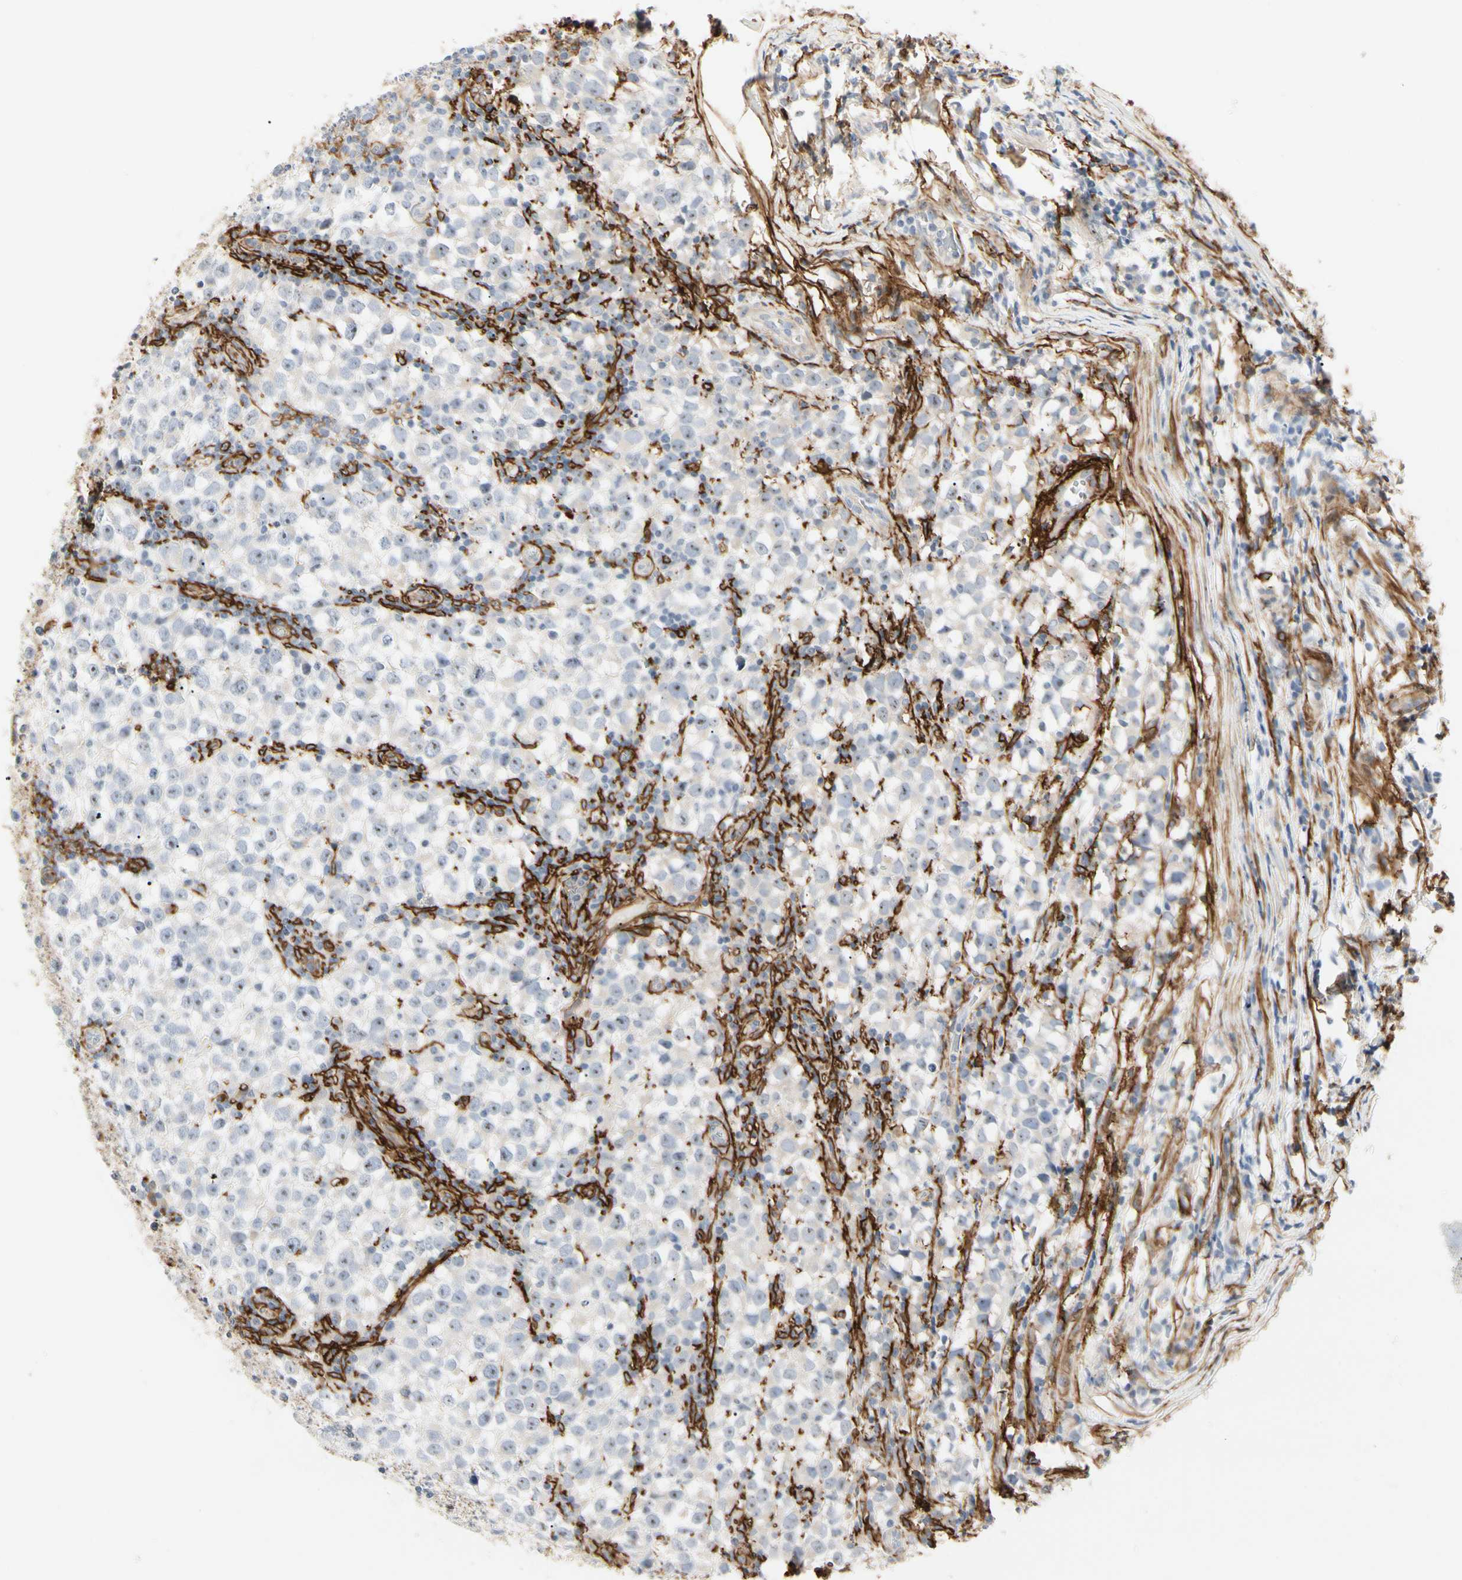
{"staining": {"intensity": "negative", "quantity": "none", "location": "none"}, "tissue": "testis cancer", "cell_type": "Tumor cells", "image_type": "cancer", "snomed": [{"axis": "morphology", "description": "Seminoma, NOS"}, {"axis": "topography", "description": "Testis"}], "caption": "An image of testis cancer (seminoma) stained for a protein reveals no brown staining in tumor cells.", "gene": "GGT5", "patient": {"sex": "male", "age": 65}}